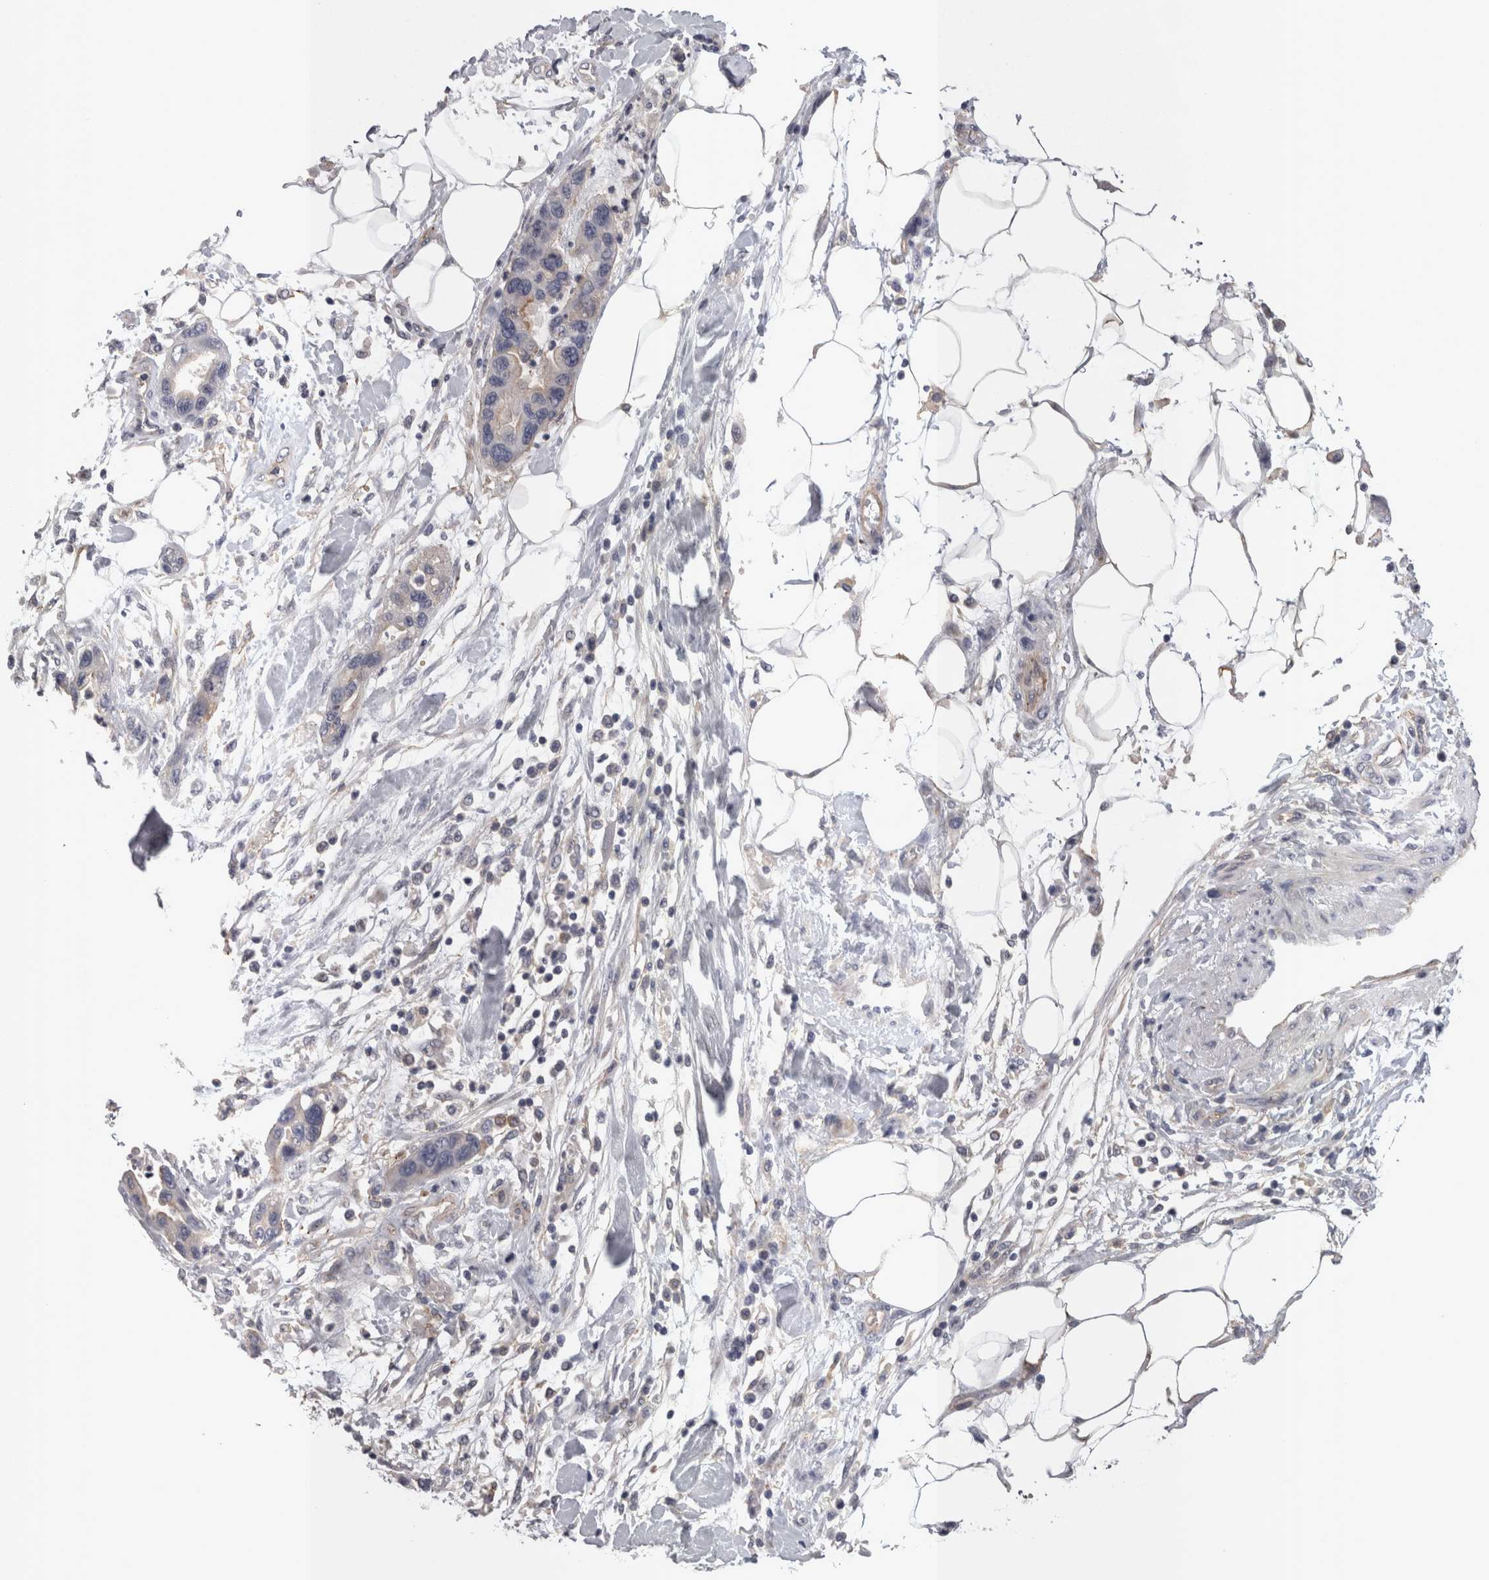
{"staining": {"intensity": "negative", "quantity": "none", "location": "none"}, "tissue": "pancreatic cancer", "cell_type": "Tumor cells", "image_type": "cancer", "snomed": [{"axis": "morphology", "description": "Normal tissue, NOS"}, {"axis": "morphology", "description": "Adenocarcinoma, NOS"}, {"axis": "topography", "description": "Pancreas"}], "caption": "A high-resolution photomicrograph shows immunohistochemistry (IHC) staining of adenocarcinoma (pancreatic), which exhibits no significant positivity in tumor cells.", "gene": "LYZL6", "patient": {"sex": "female", "age": 71}}